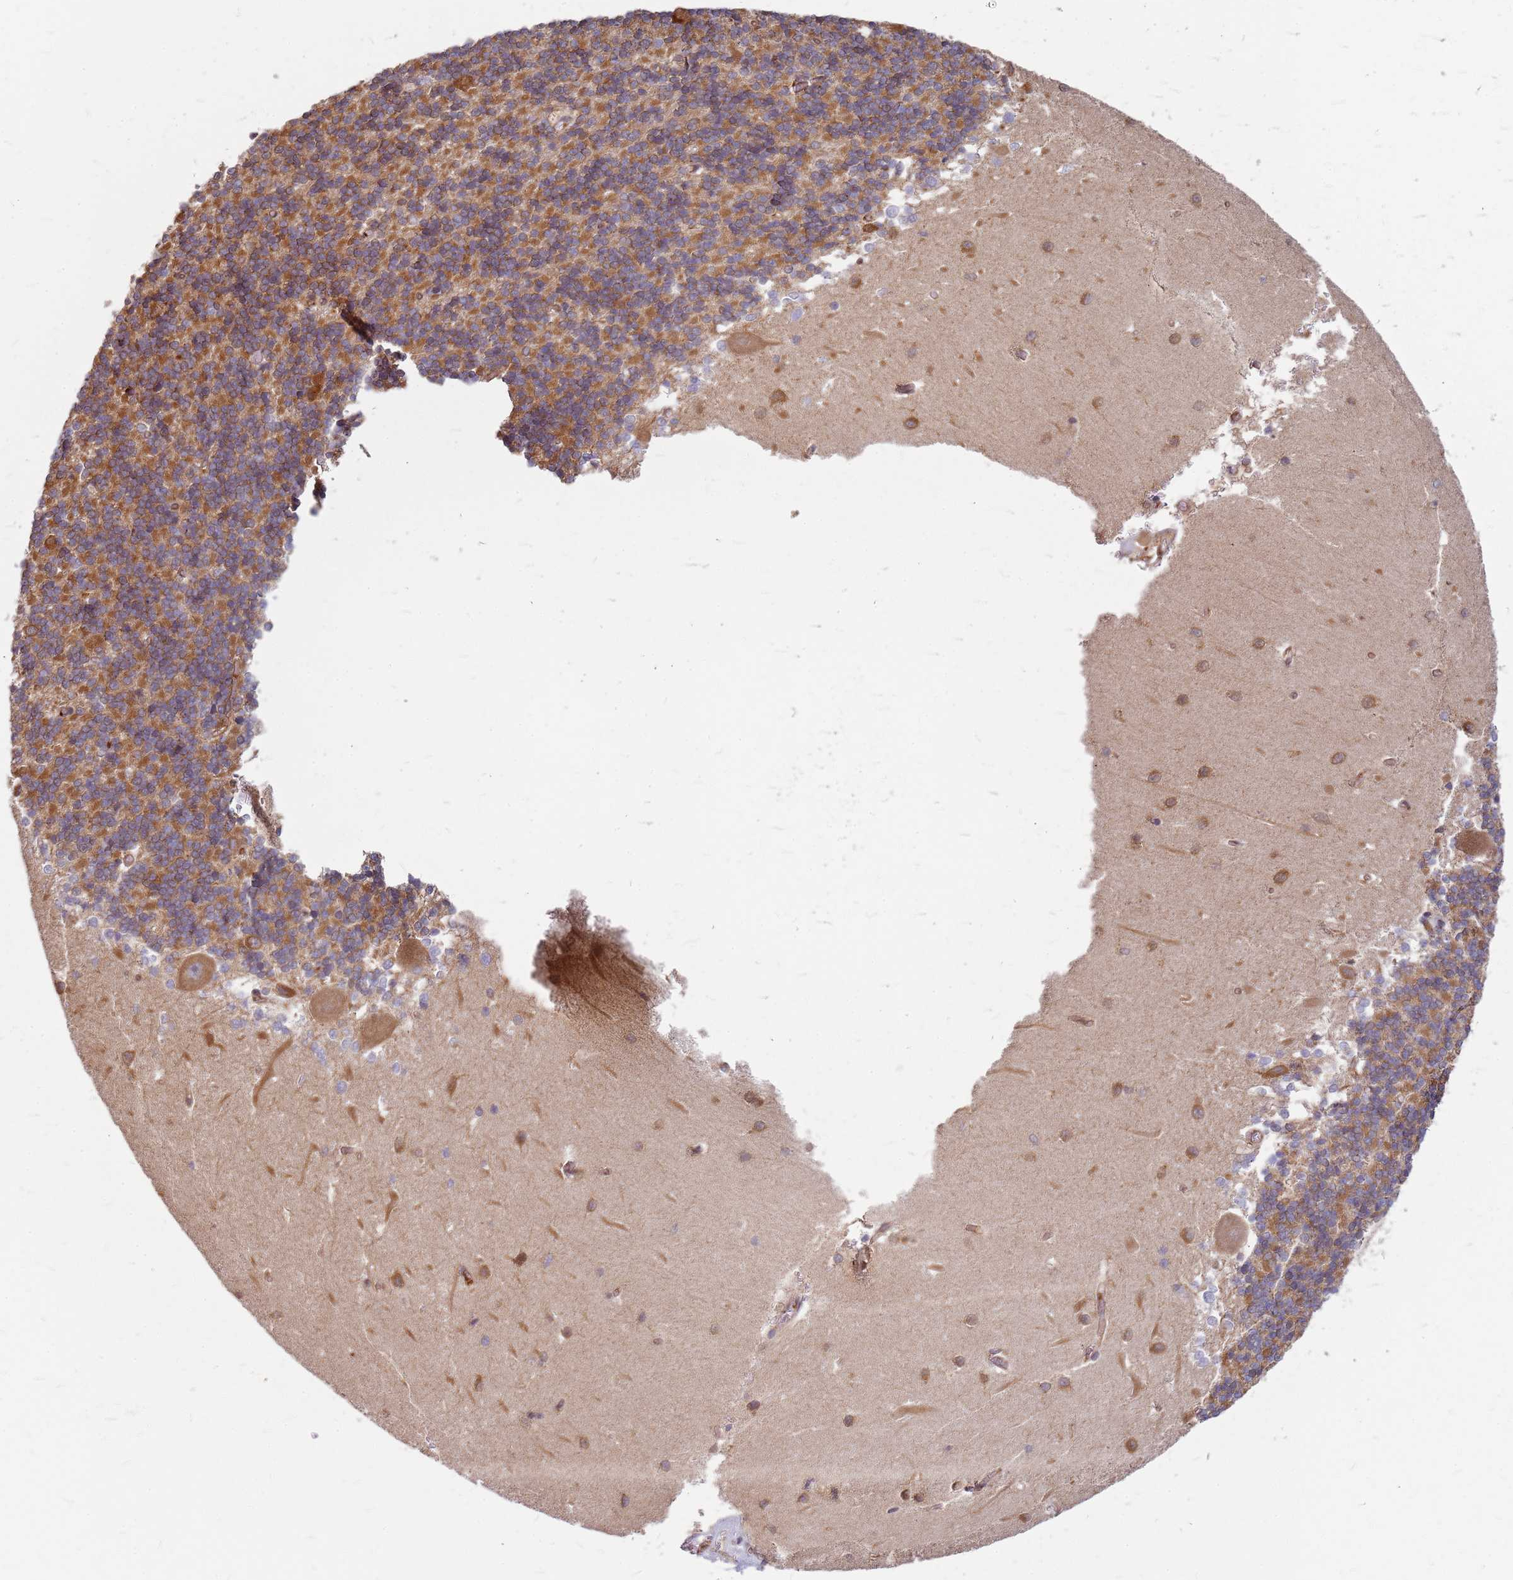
{"staining": {"intensity": "moderate", "quantity": "25%-75%", "location": "cytoplasmic/membranous"}, "tissue": "cerebellum", "cell_type": "Cells in granular layer", "image_type": "normal", "snomed": [{"axis": "morphology", "description": "Normal tissue, NOS"}, {"axis": "topography", "description": "Cerebellum"}], "caption": "High-power microscopy captured an immunohistochemistry (IHC) image of unremarkable cerebellum, revealing moderate cytoplasmic/membranous expression in about 25%-75% of cells in granular layer.", "gene": "HDX", "patient": {"sex": "male", "age": 37}}